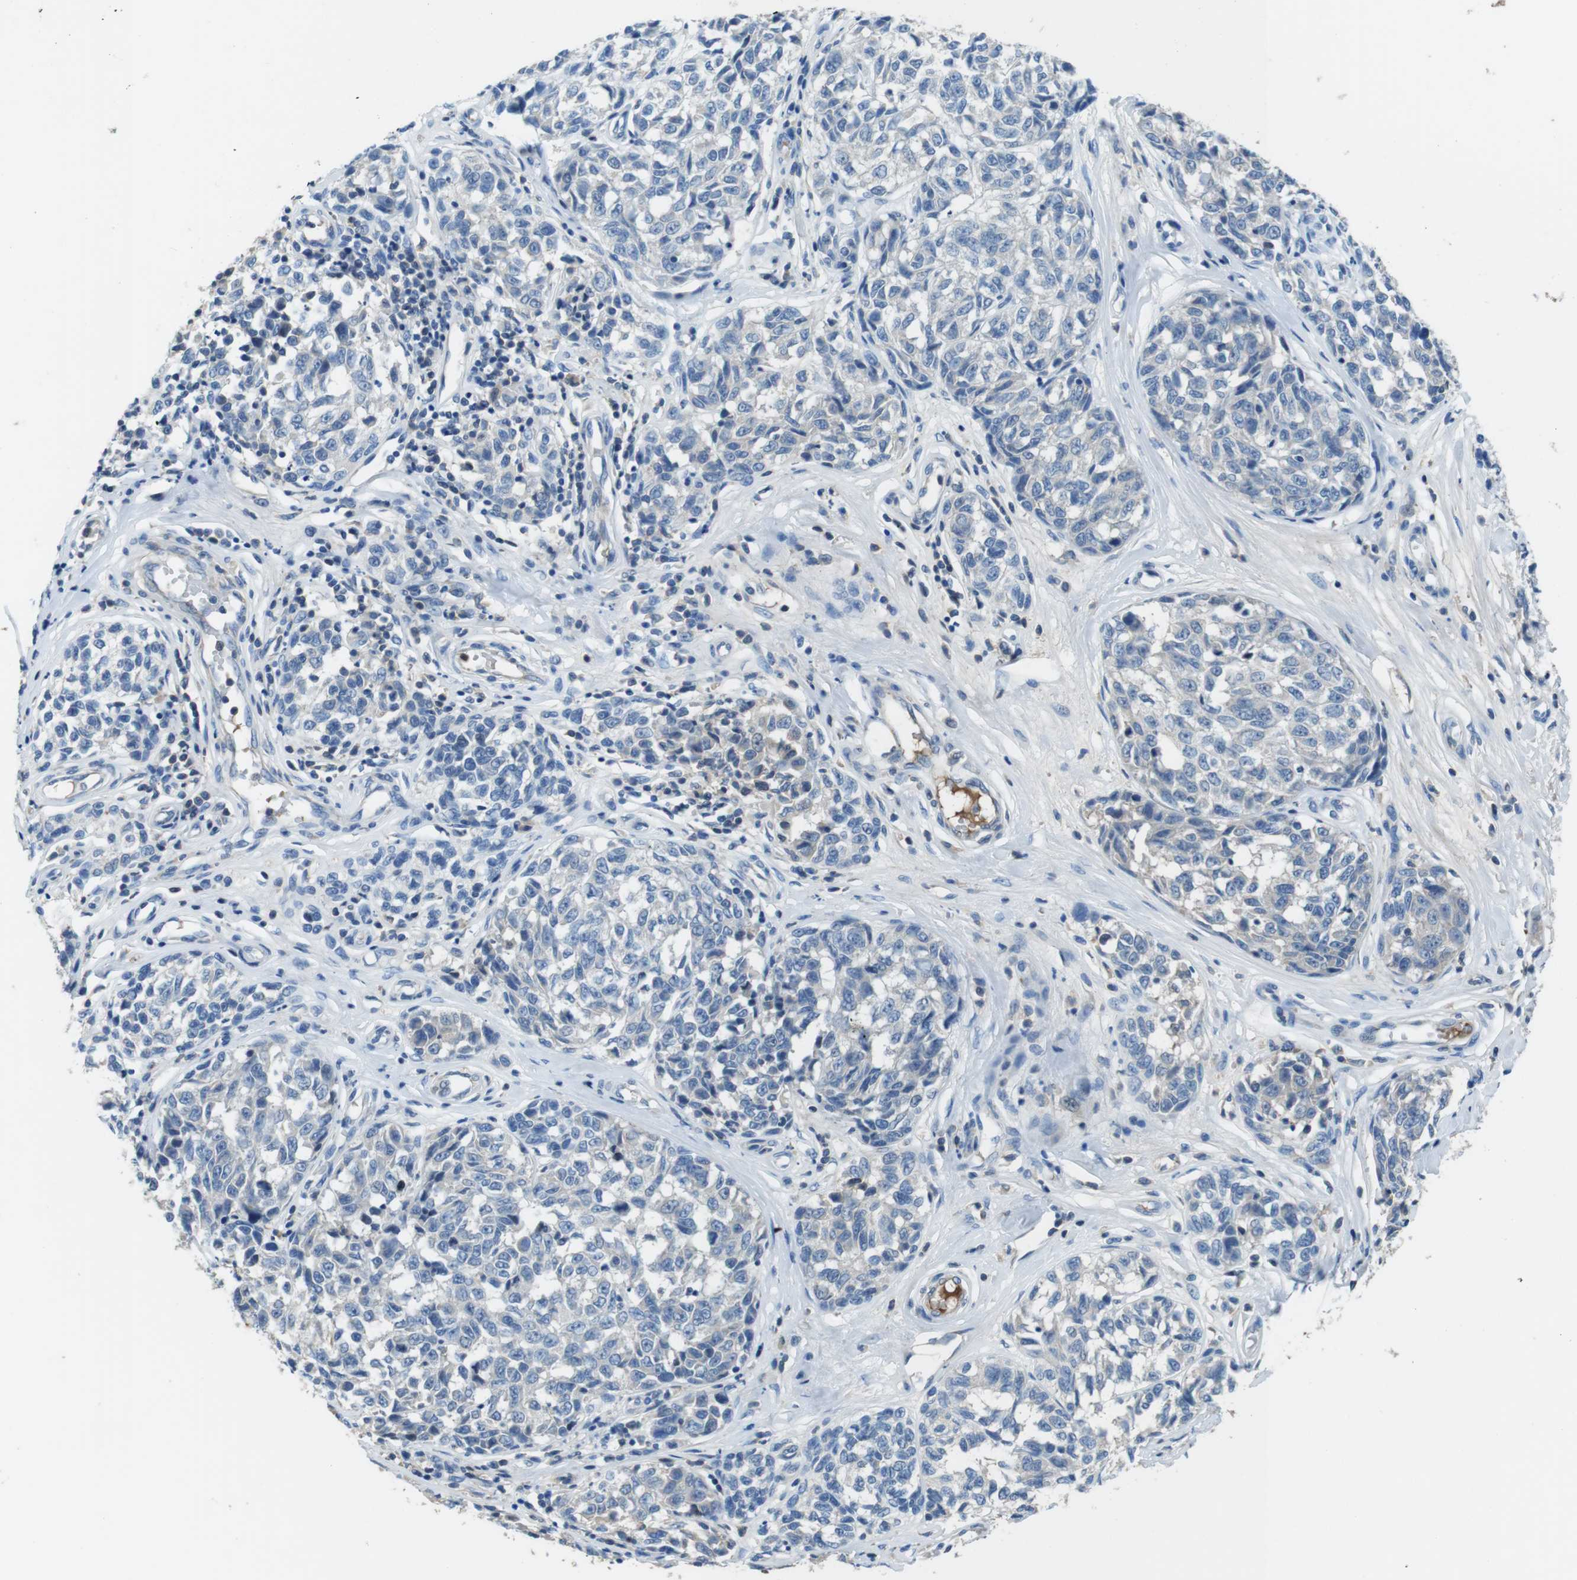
{"staining": {"intensity": "negative", "quantity": "none", "location": "none"}, "tissue": "melanoma", "cell_type": "Tumor cells", "image_type": "cancer", "snomed": [{"axis": "morphology", "description": "Malignant melanoma, NOS"}, {"axis": "topography", "description": "Skin"}], "caption": "DAB (3,3'-diaminobenzidine) immunohistochemical staining of human melanoma exhibits no significant staining in tumor cells.", "gene": "TMPRSS15", "patient": {"sex": "female", "age": 64}}